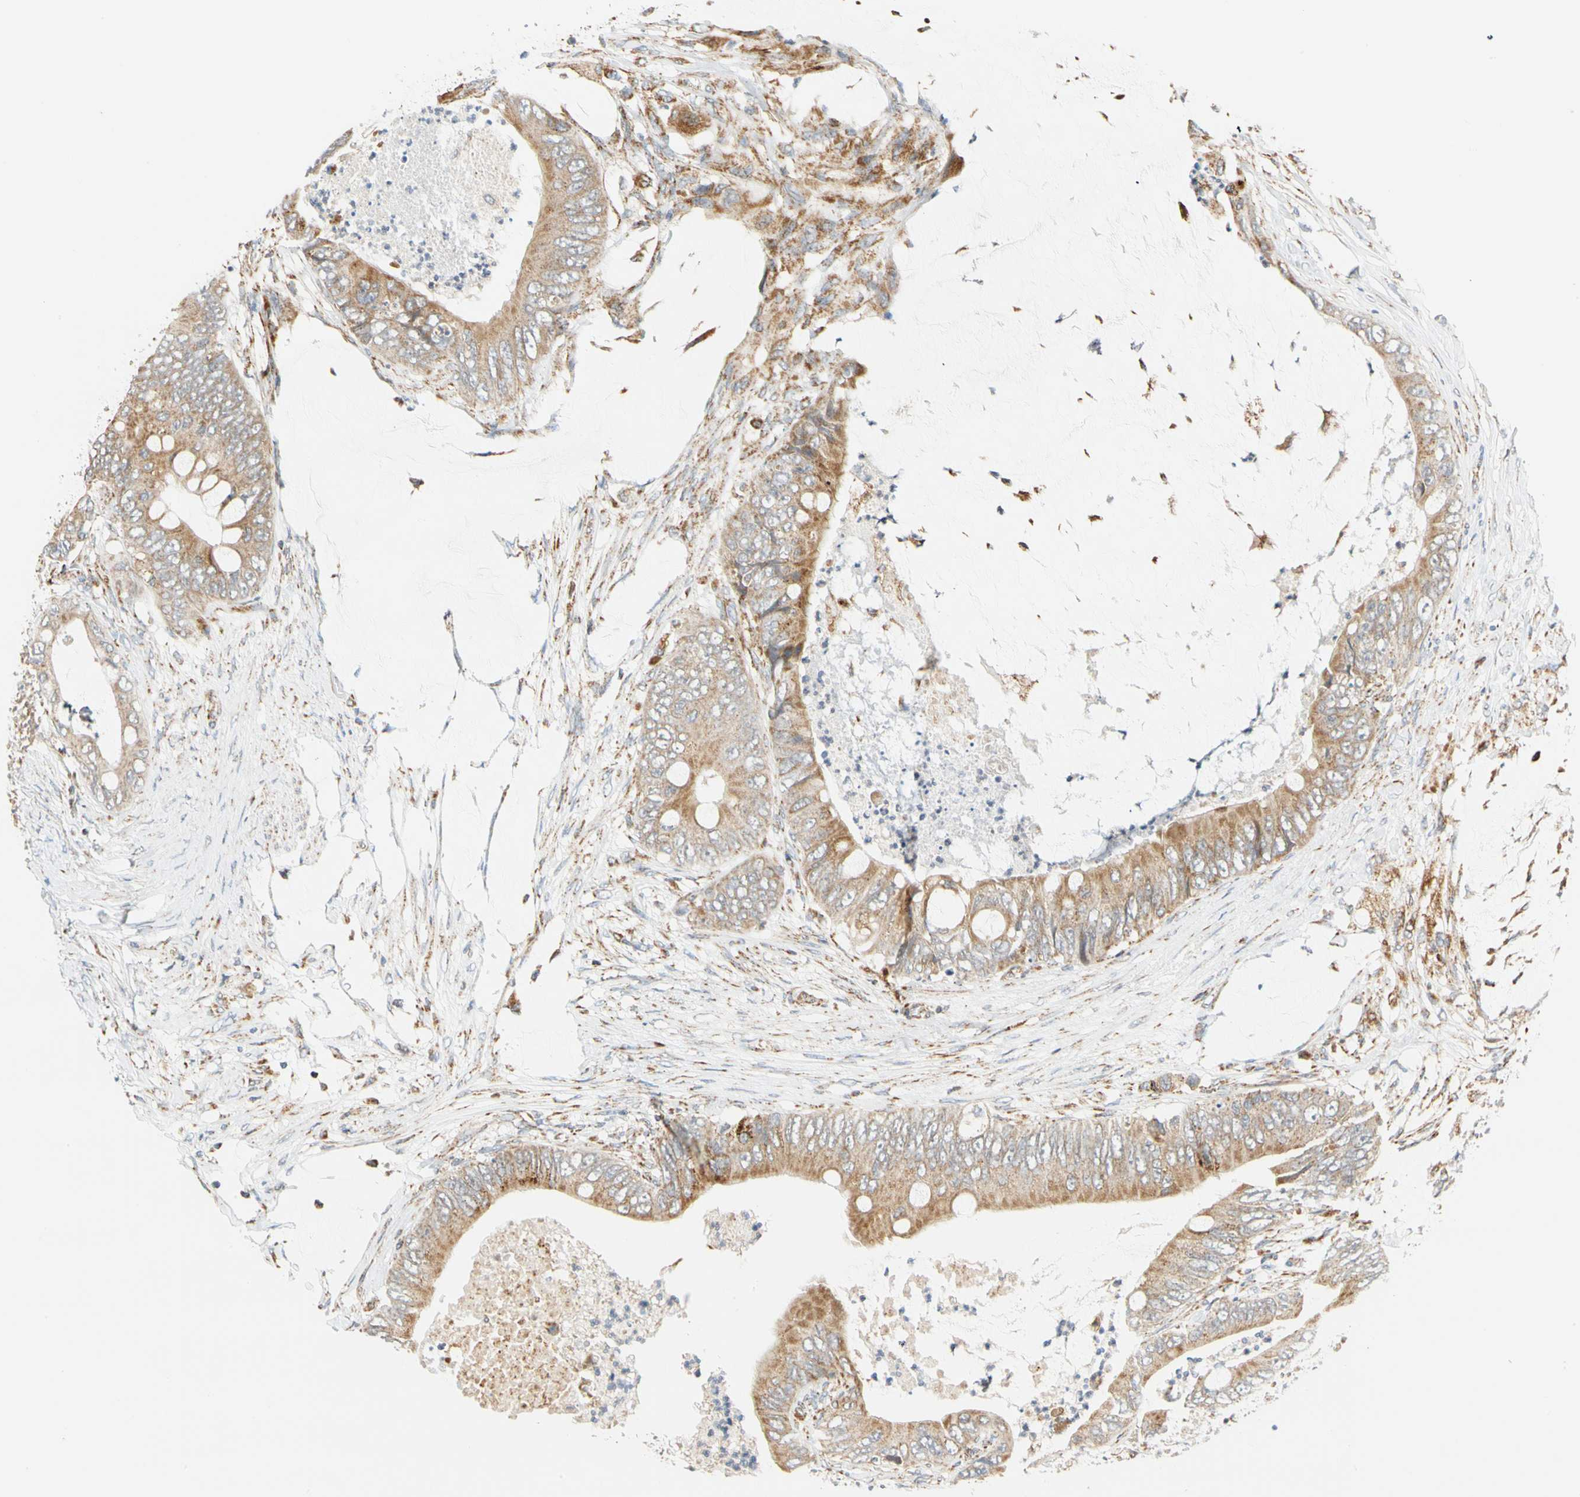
{"staining": {"intensity": "moderate", "quantity": ">75%", "location": "cytoplasmic/membranous"}, "tissue": "colorectal cancer", "cell_type": "Tumor cells", "image_type": "cancer", "snomed": [{"axis": "morphology", "description": "Adenocarcinoma, NOS"}, {"axis": "topography", "description": "Rectum"}], "caption": "The immunohistochemical stain shows moderate cytoplasmic/membranous positivity in tumor cells of colorectal adenocarcinoma tissue.", "gene": "SFXN3", "patient": {"sex": "female", "age": 77}}